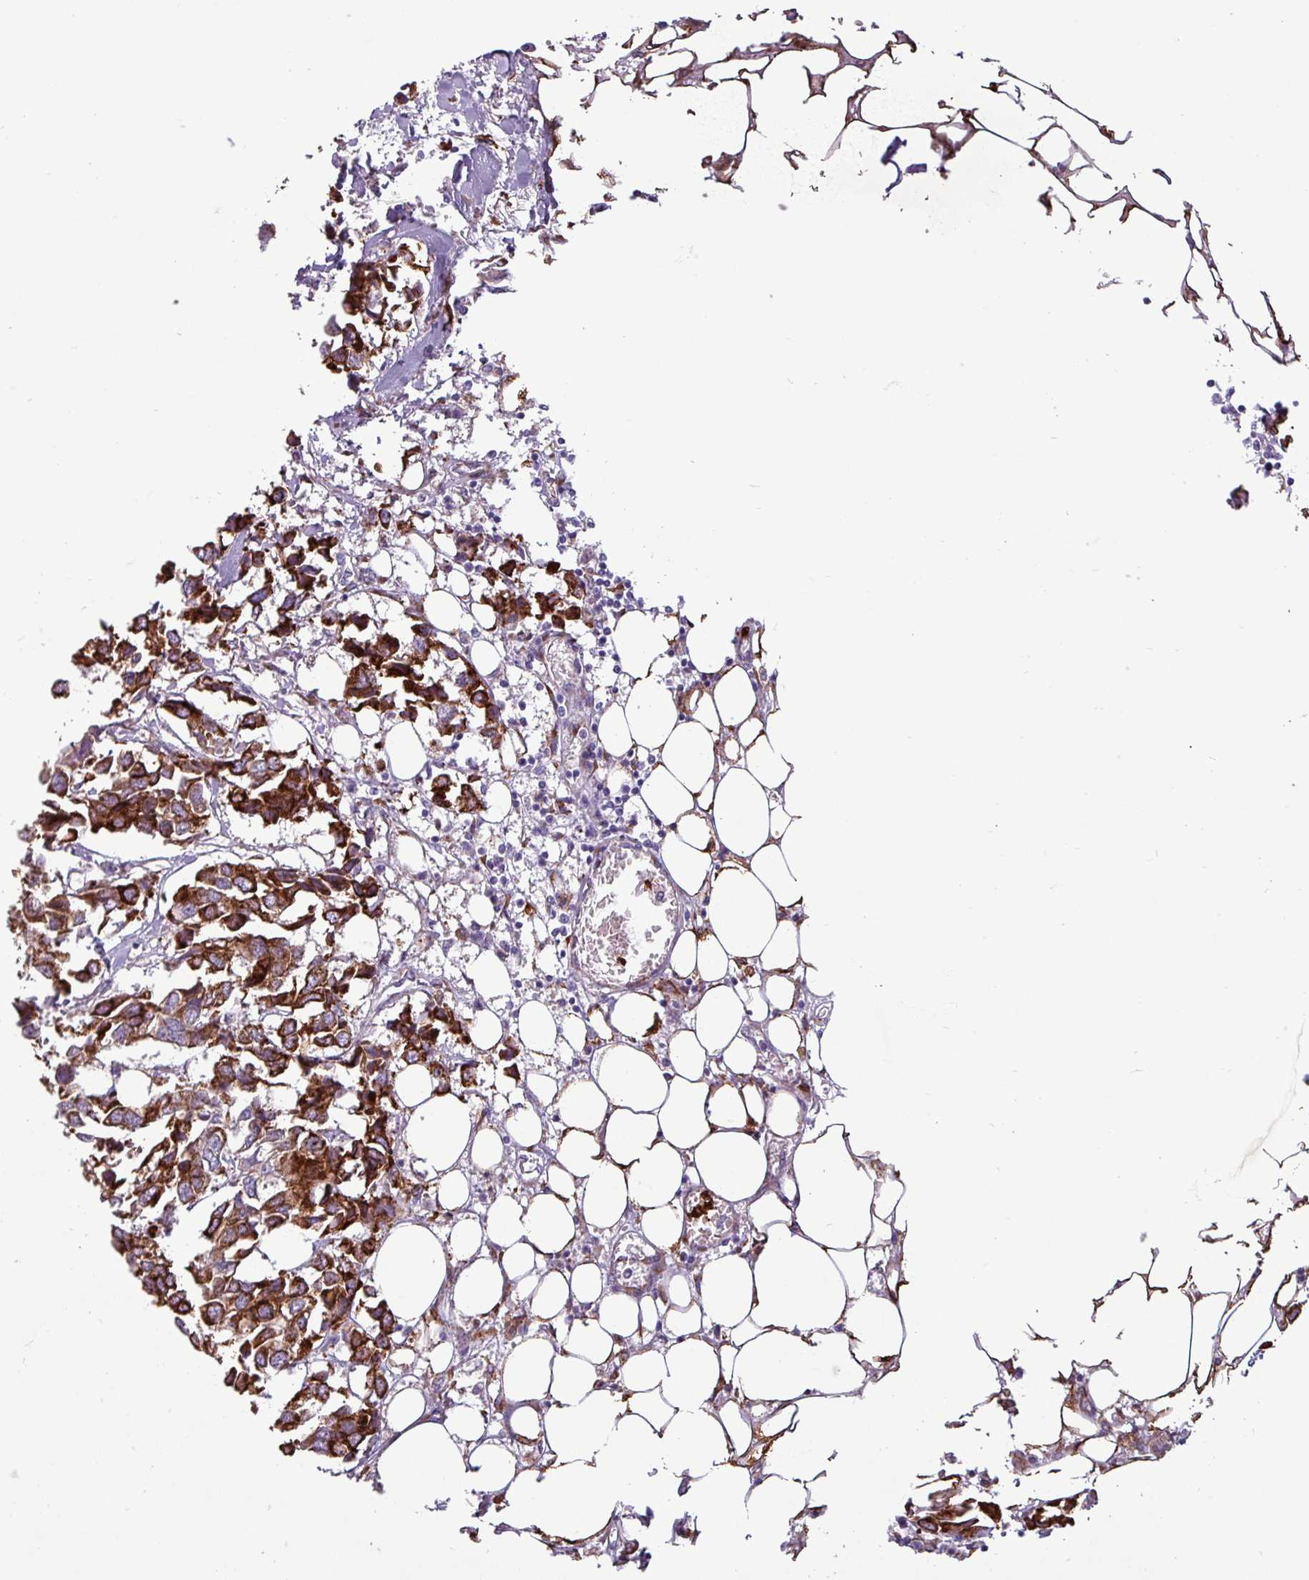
{"staining": {"intensity": "strong", "quantity": ">75%", "location": "cytoplasmic/membranous"}, "tissue": "breast cancer", "cell_type": "Tumor cells", "image_type": "cancer", "snomed": [{"axis": "morphology", "description": "Duct carcinoma"}, {"axis": "topography", "description": "Breast"}], "caption": "Immunohistochemical staining of human breast cancer displays high levels of strong cytoplasmic/membranous positivity in approximately >75% of tumor cells.", "gene": "PPP1R35", "patient": {"sex": "female", "age": 83}}